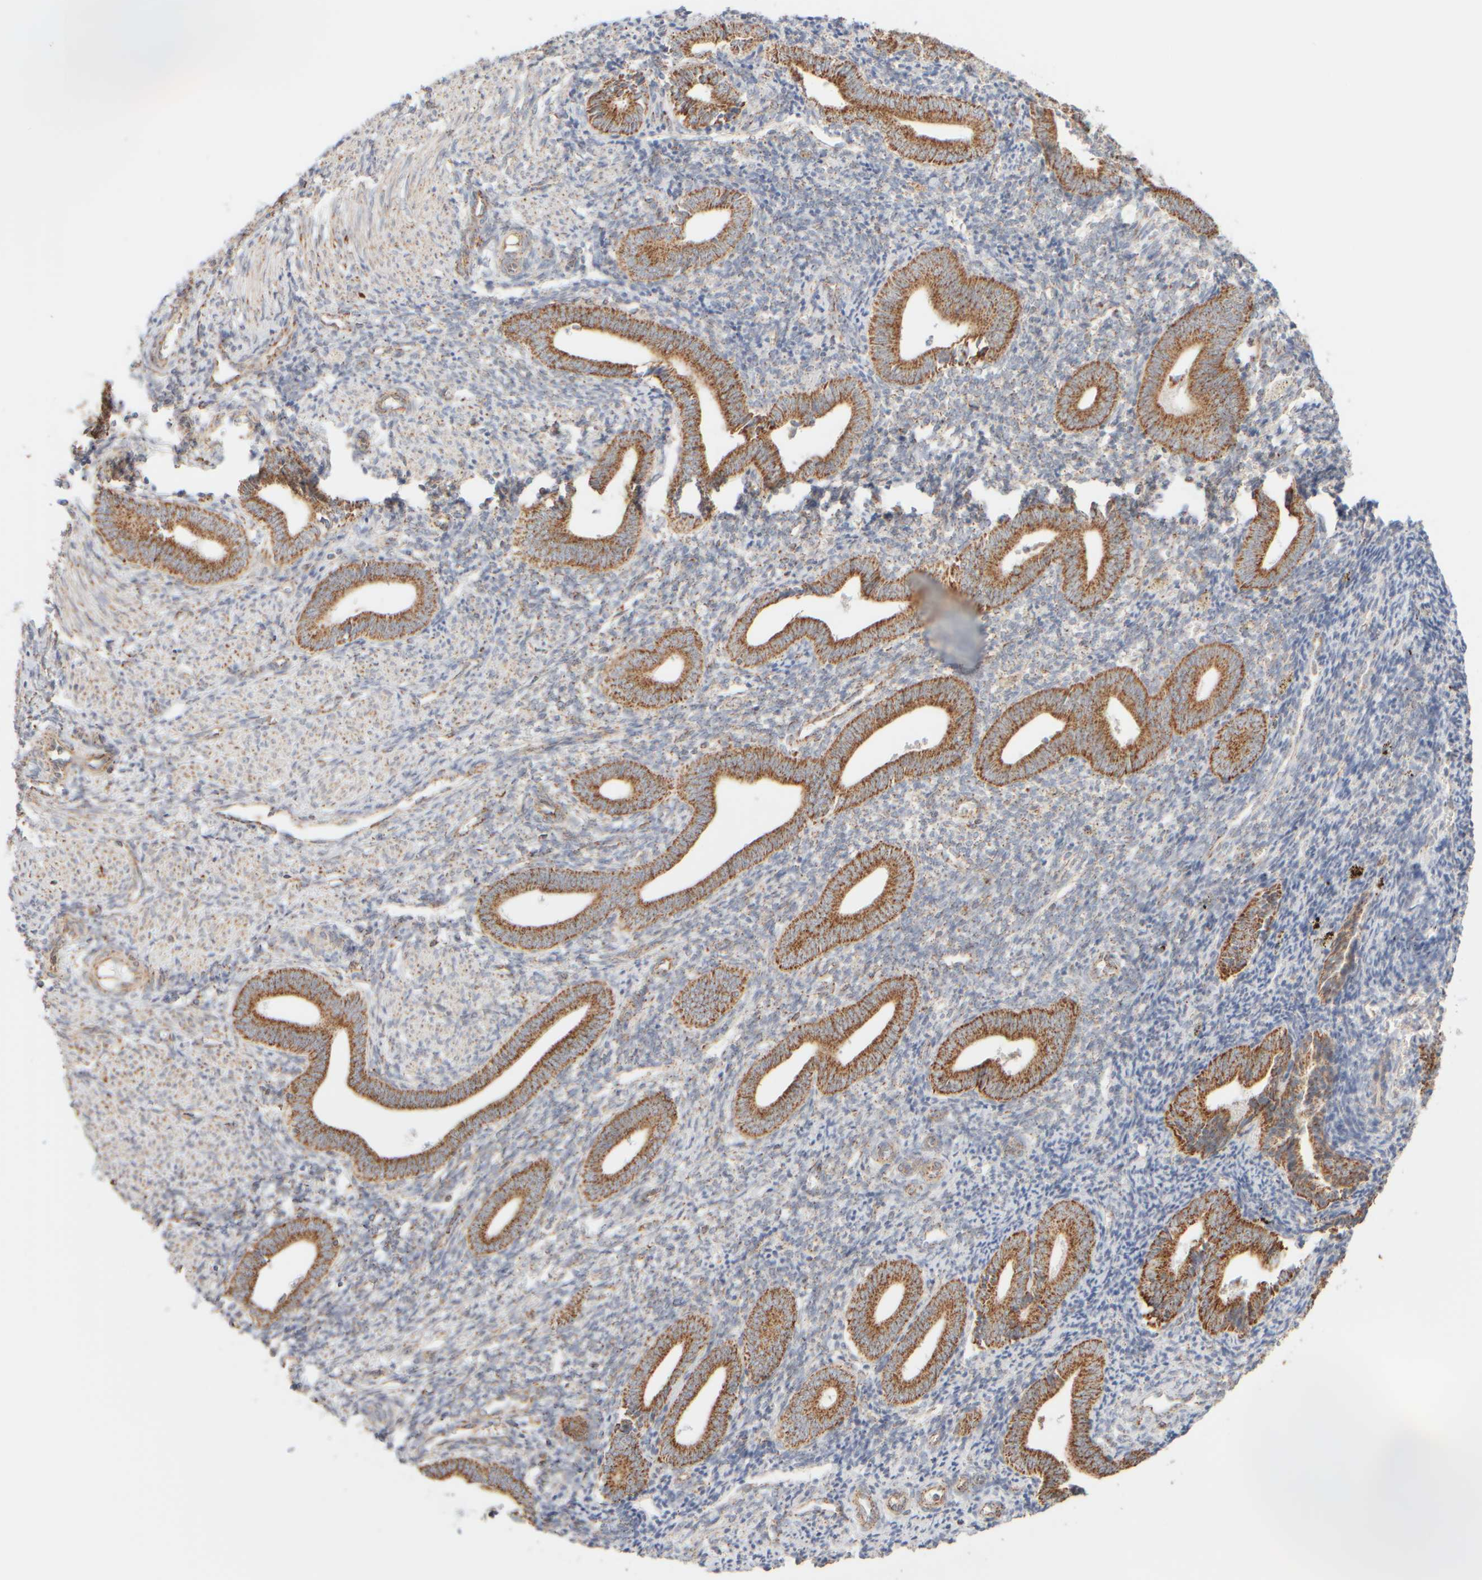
{"staining": {"intensity": "weak", "quantity": "25%-75%", "location": "cytoplasmic/membranous"}, "tissue": "endometrium", "cell_type": "Cells in endometrial stroma", "image_type": "normal", "snomed": [{"axis": "morphology", "description": "Normal tissue, NOS"}, {"axis": "topography", "description": "Uterus"}, {"axis": "topography", "description": "Endometrium"}], "caption": "A high-resolution image shows IHC staining of unremarkable endometrium, which exhibits weak cytoplasmic/membranous staining in about 25%-75% of cells in endometrial stroma. The staining is performed using DAB brown chromogen to label protein expression. The nuclei are counter-stained blue using hematoxylin.", "gene": "APBB2", "patient": {"sex": "female", "age": 33}}